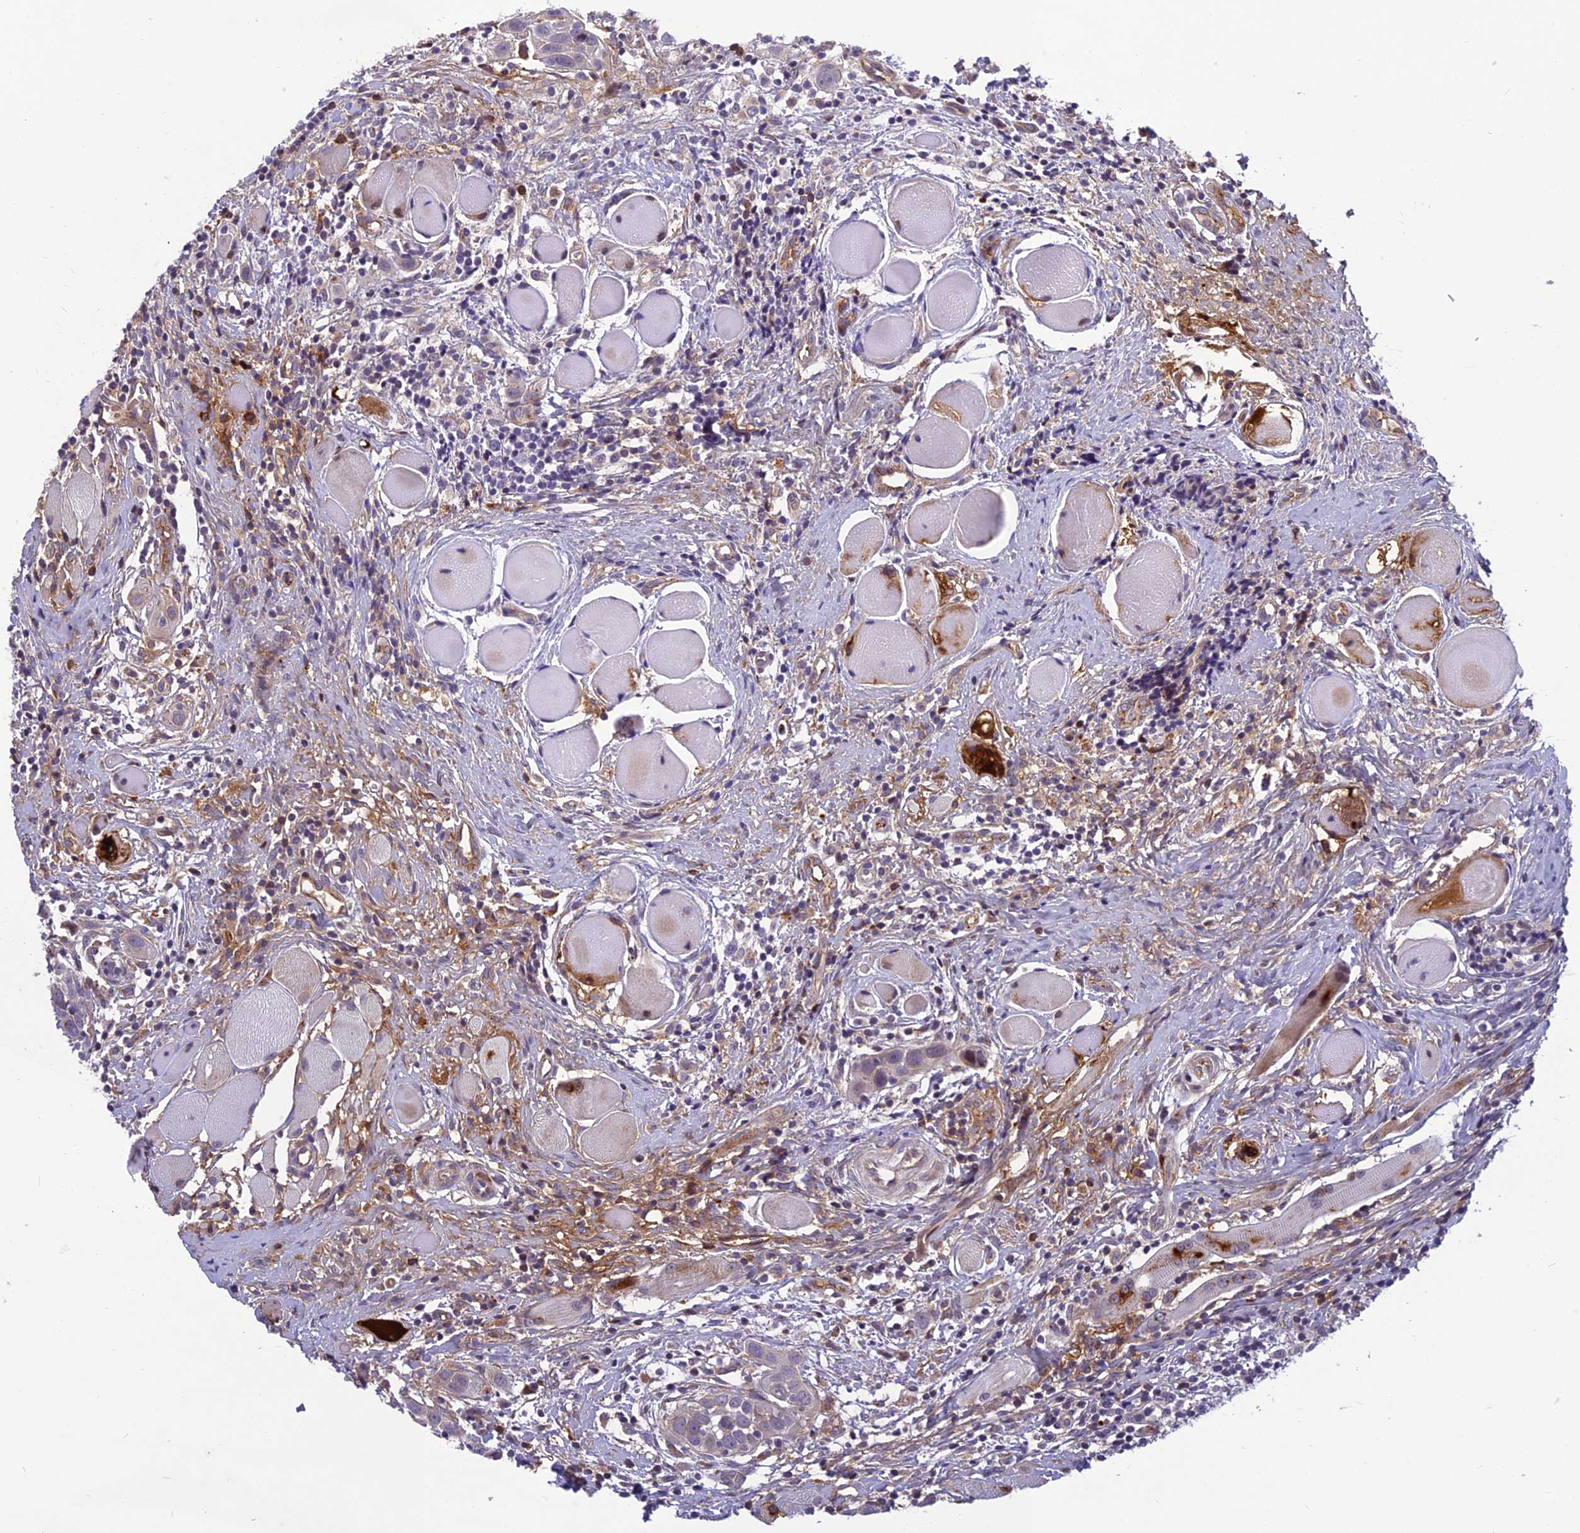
{"staining": {"intensity": "negative", "quantity": "none", "location": "none"}, "tissue": "head and neck cancer", "cell_type": "Tumor cells", "image_type": "cancer", "snomed": [{"axis": "morphology", "description": "Squamous cell carcinoma, NOS"}, {"axis": "topography", "description": "Oral tissue"}, {"axis": "topography", "description": "Head-Neck"}], "caption": "This is an immunohistochemistry image of human head and neck squamous cell carcinoma. There is no positivity in tumor cells.", "gene": "CLEC11A", "patient": {"sex": "female", "age": 50}}